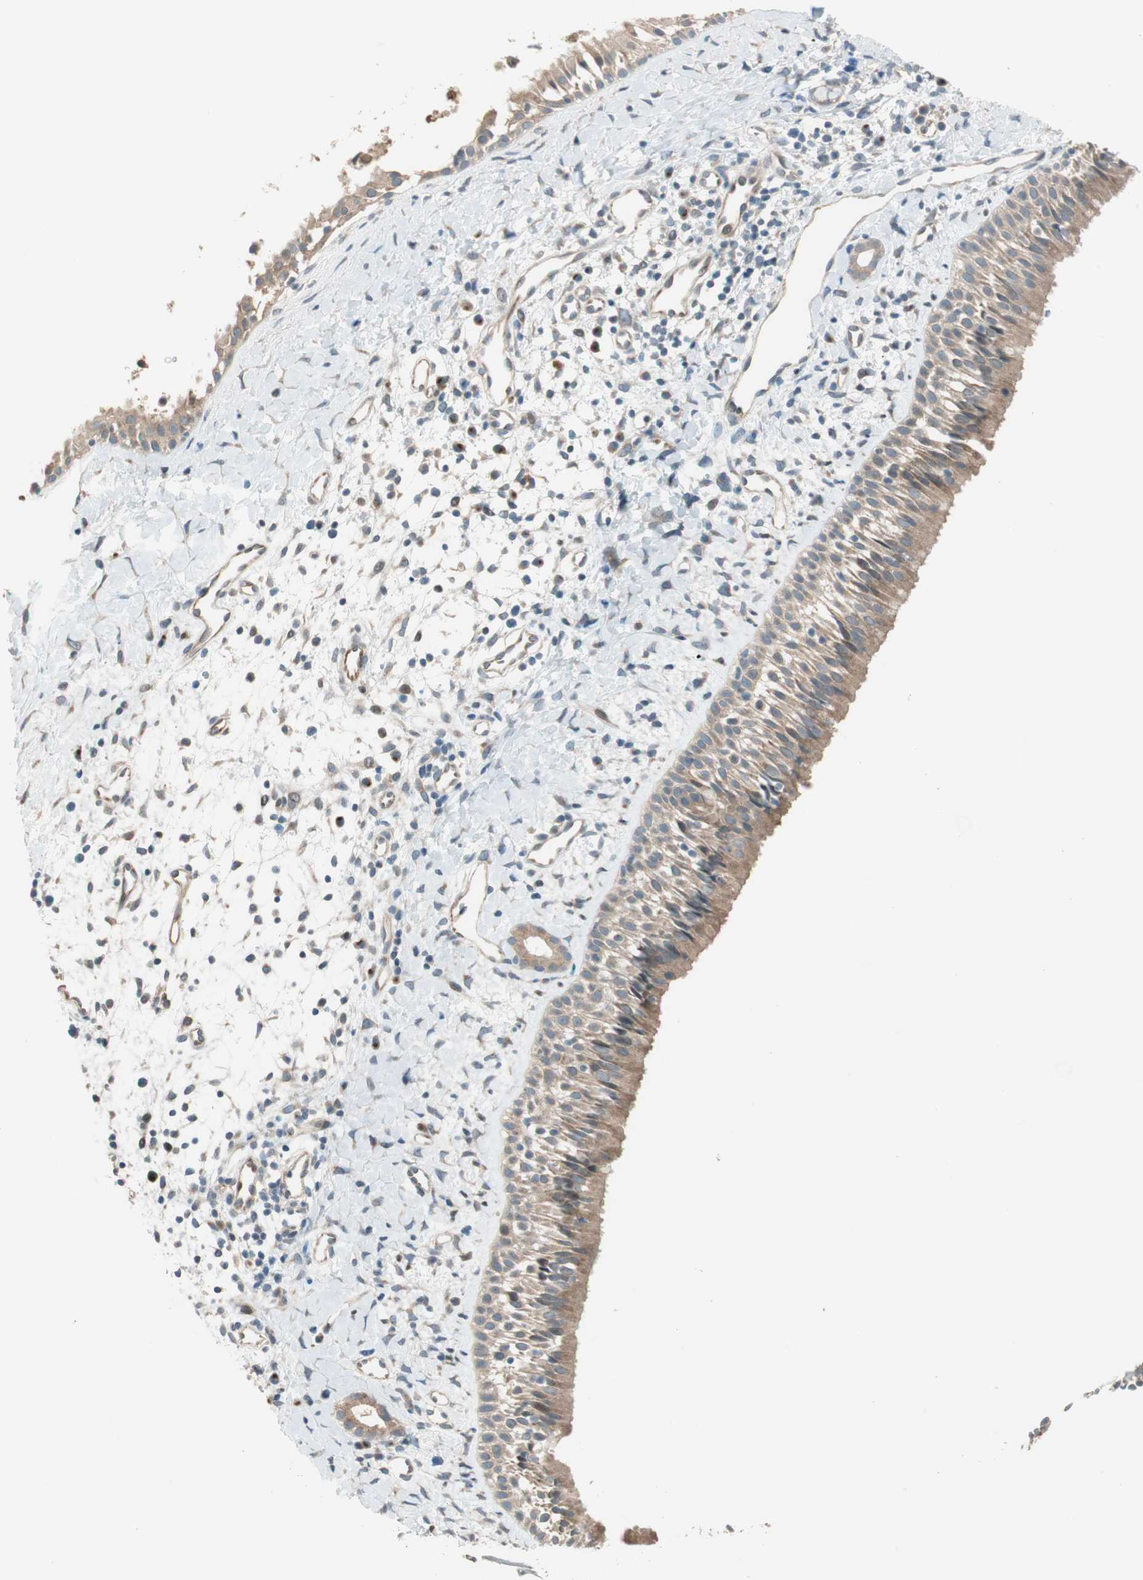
{"staining": {"intensity": "weak", "quantity": ">75%", "location": "cytoplasmic/membranous"}, "tissue": "nasopharynx", "cell_type": "Respiratory epithelial cells", "image_type": "normal", "snomed": [{"axis": "morphology", "description": "Normal tissue, NOS"}, {"axis": "topography", "description": "Nasopharynx"}], "caption": "Immunohistochemistry of normal human nasopharynx displays low levels of weak cytoplasmic/membranous staining in approximately >75% of respiratory epithelial cells. The staining was performed using DAB, with brown indicating positive protein expression. Nuclei are stained blue with hematoxylin.", "gene": "CGRRF1", "patient": {"sex": "male", "age": 22}}